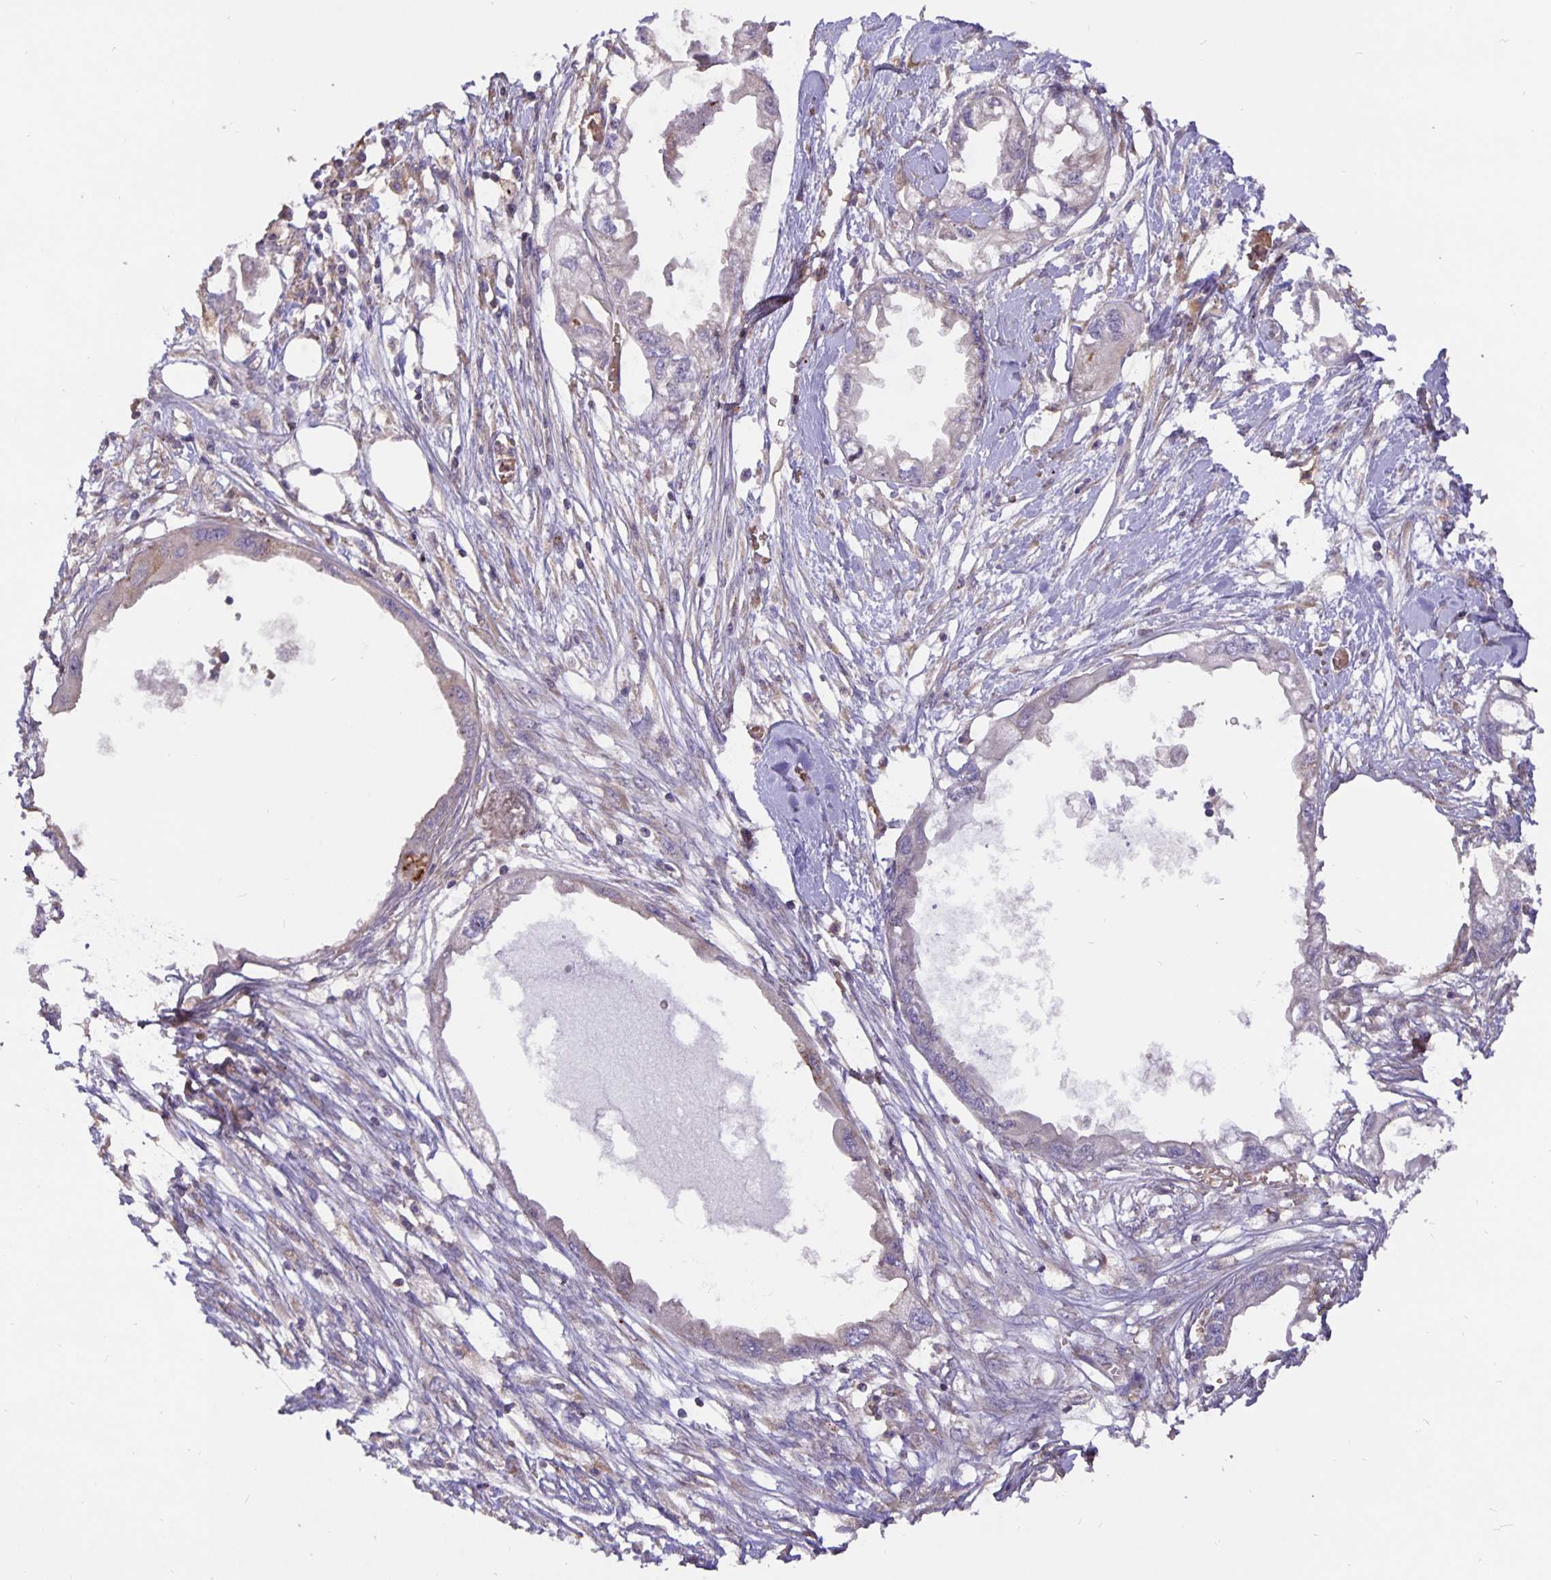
{"staining": {"intensity": "negative", "quantity": "none", "location": "none"}, "tissue": "endometrial cancer", "cell_type": "Tumor cells", "image_type": "cancer", "snomed": [{"axis": "morphology", "description": "Adenocarcinoma, NOS"}, {"axis": "morphology", "description": "Adenocarcinoma, metastatic, NOS"}, {"axis": "topography", "description": "Adipose tissue"}, {"axis": "topography", "description": "Endometrium"}], "caption": "Protein analysis of endometrial cancer (adenocarcinoma) displays no significant positivity in tumor cells.", "gene": "TMEM71", "patient": {"sex": "female", "age": 67}}